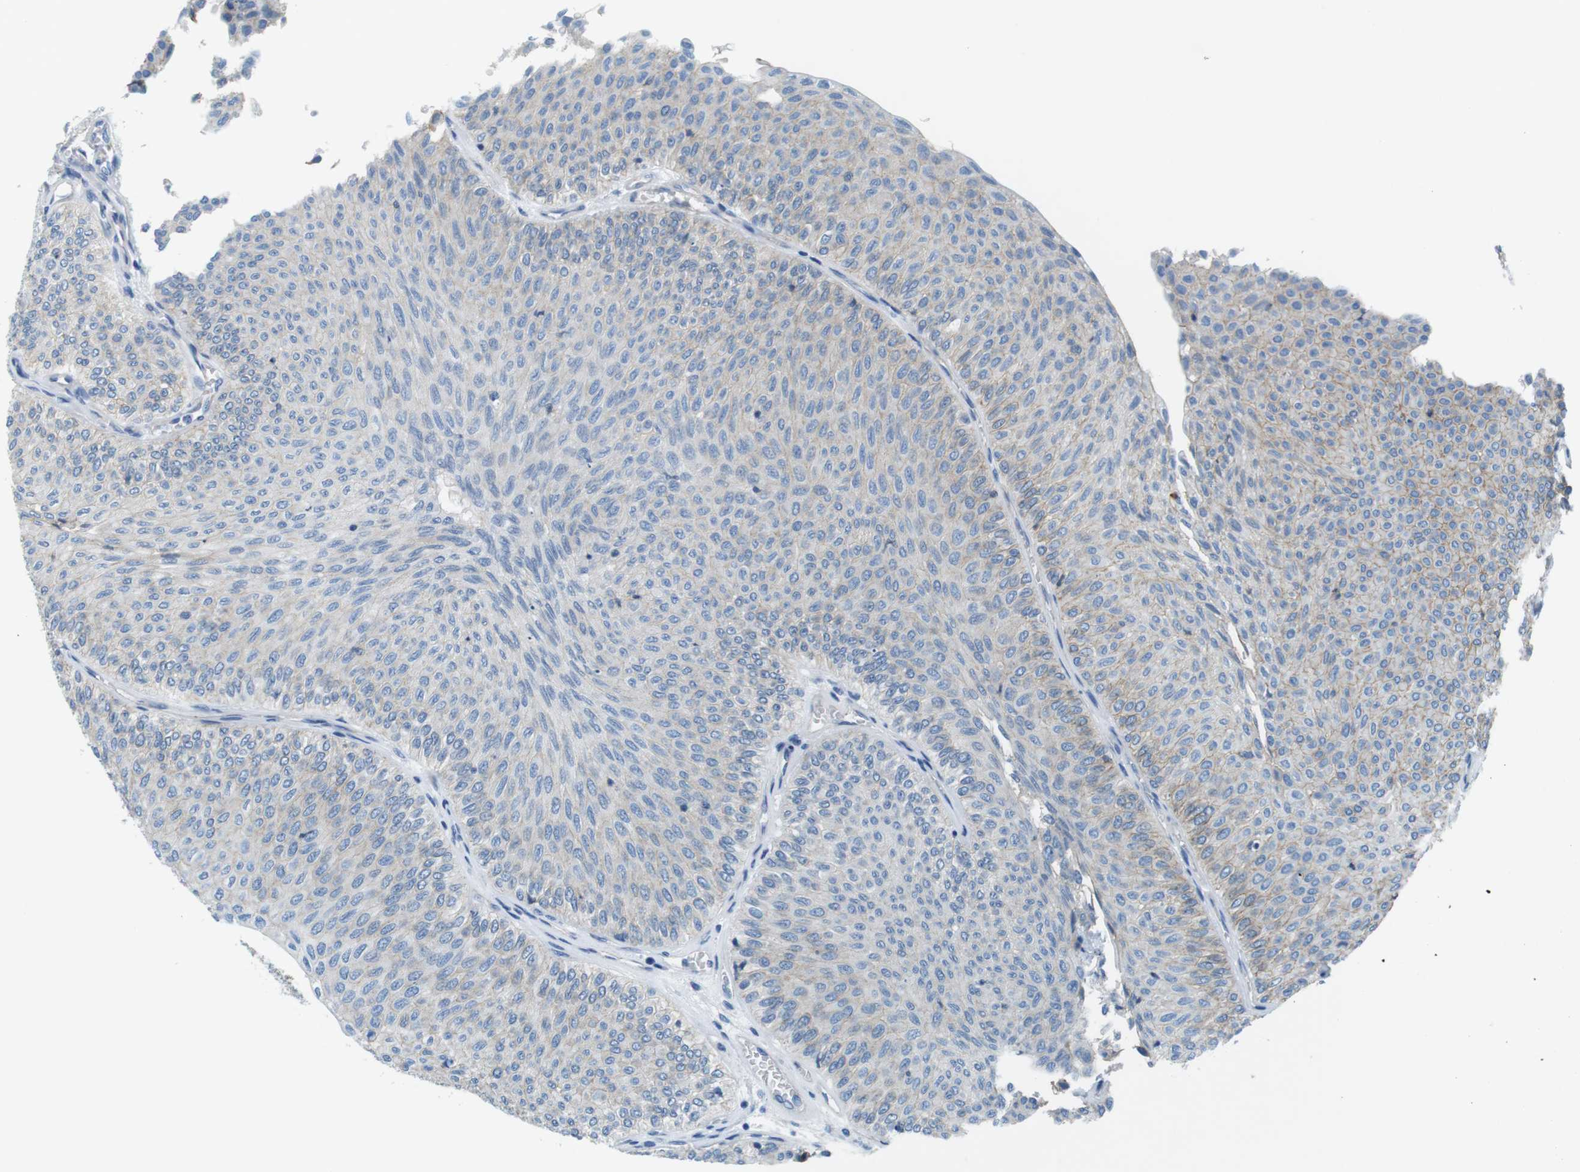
{"staining": {"intensity": "moderate", "quantity": ">75%", "location": "cytoplasmic/membranous"}, "tissue": "urothelial cancer", "cell_type": "Tumor cells", "image_type": "cancer", "snomed": [{"axis": "morphology", "description": "Urothelial carcinoma, Low grade"}, {"axis": "topography", "description": "Urinary bladder"}], "caption": "Tumor cells demonstrate medium levels of moderate cytoplasmic/membranous expression in about >75% of cells in urothelial cancer. (Brightfield microscopy of DAB IHC at high magnification).", "gene": "SLC6A6", "patient": {"sex": "male", "age": 78}}